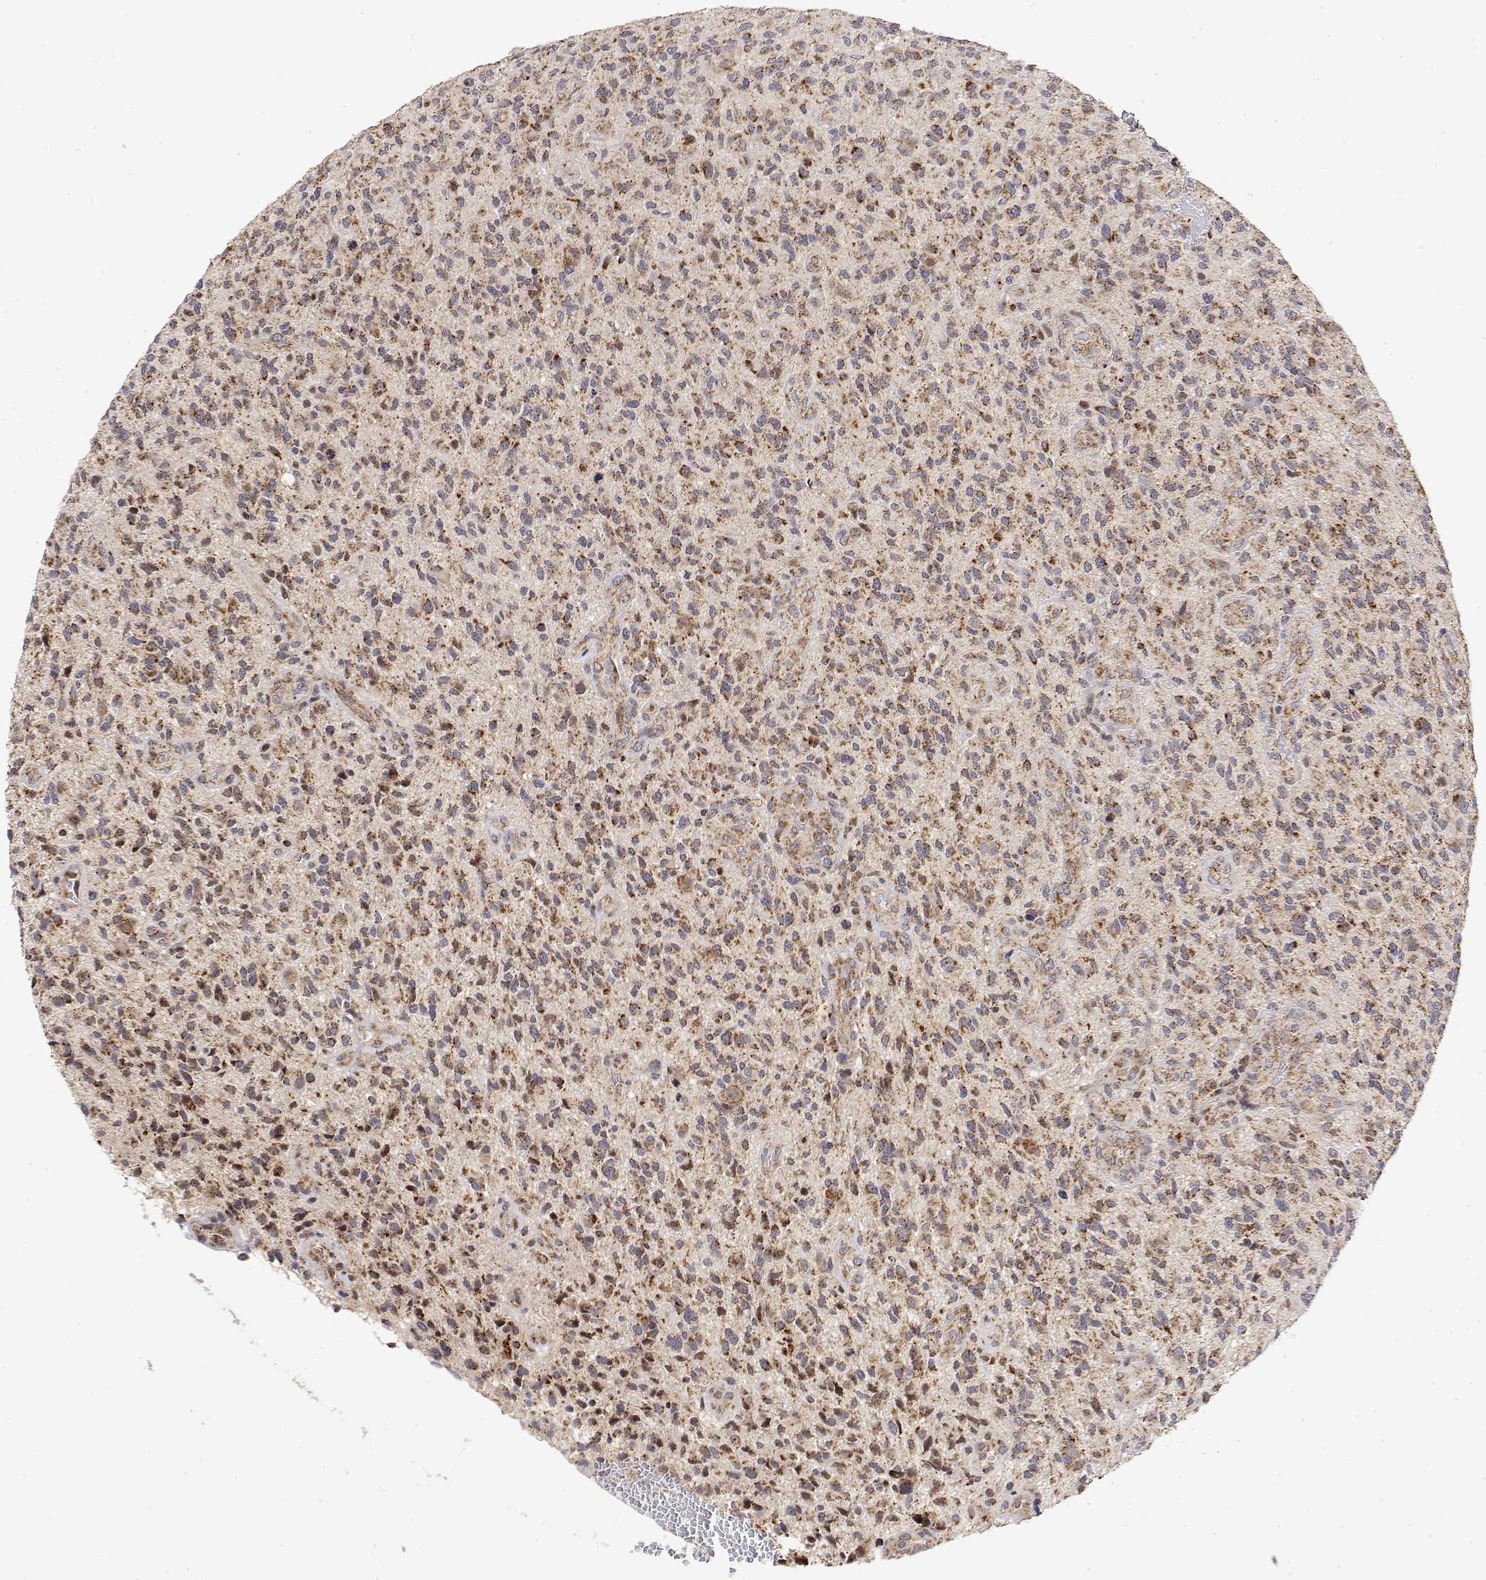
{"staining": {"intensity": "moderate", "quantity": ">75%", "location": "cytoplasmic/membranous"}, "tissue": "glioma", "cell_type": "Tumor cells", "image_type": "cancer", "snomed": [{"axis": "morphology", "description": "Glioma, malignant, High grade"}, {"axis": "topography", "description": "Brain"}], "caption": "Immunohistochemical staining of human malignant glioma (high-grade) reveals moderate cytoplasmic/membranous protein positivity in approximately >75% of tumor cells.", "gene": "GADD45GIP1", "patient": {"sex": "male", "age": 47}}